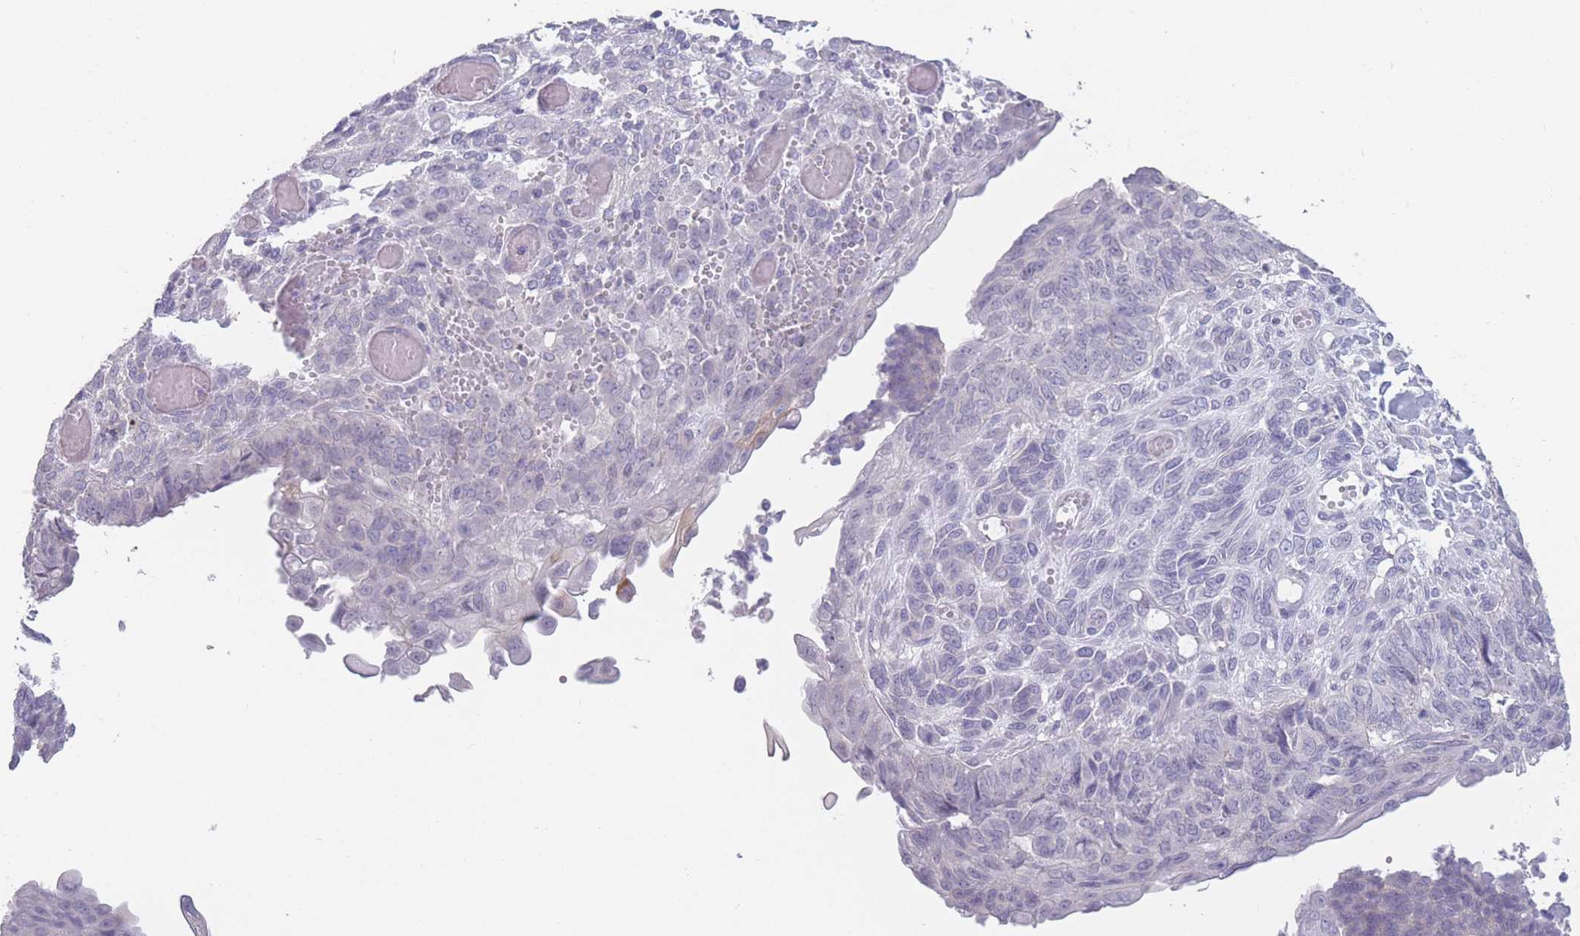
{"staining": {"intensity": "negative", "quantity": "none", "location": "none"}, "tissue": "endometrial cancer", "cell_type": "Tumor cells", "image_type": "cancer", "snomed": [{"axis": "morphology", "description": "Adenocarcinoma, NOS"}, {"axis": "topography", "description": "Endometrium"}], "caption": "Endometrial cancer was stained to show a protein in brown. There is no significant positivity in tumor cells.", "gene": "DCANP1", "patient": {"sex": "female", "age": 32}}